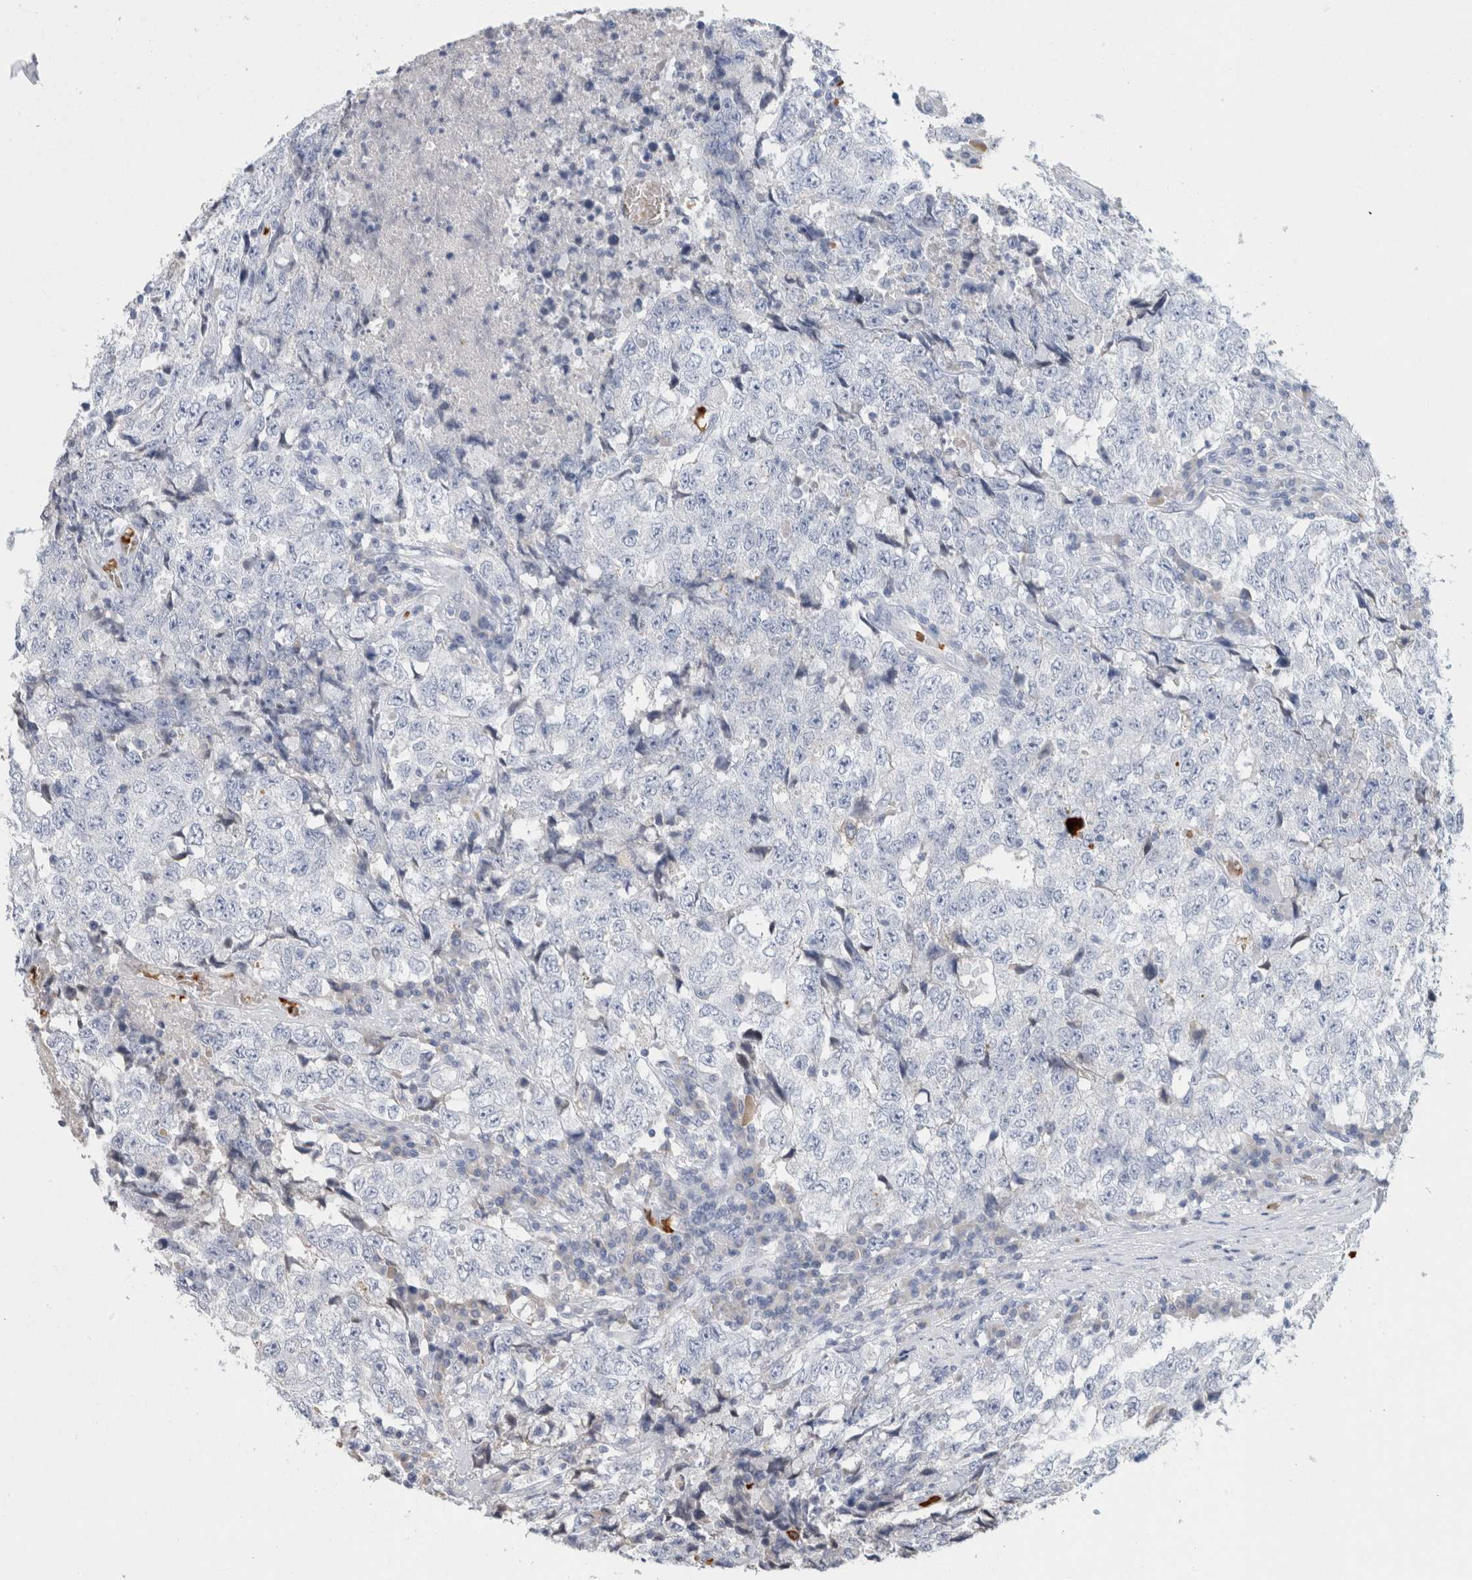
{"staining": {"intensity": "negative", "quantity": "none", "location": "none"}, "tissue": "testis cancer", "cell_type": "Tumor cells", "image_type": "cancer", "snomed": [{"axis": "morphology", "description": "Necrosis, NOS"}, {"axis": "morphology", "description": "Carcinoma, Embryonal, NOS"}, {"axis": "topography", "description": "Testis"}], "caption": "Testis embryonal carcinoma was stained to show a protein in brown. There is no significant staining in tumor cells. (DAB (3,3'-diaminobenzidine) IHC visualized using brightfield microscopy, high magnification).", "gene": "CA1", "patient": {"sex": "male", "age": 19}}